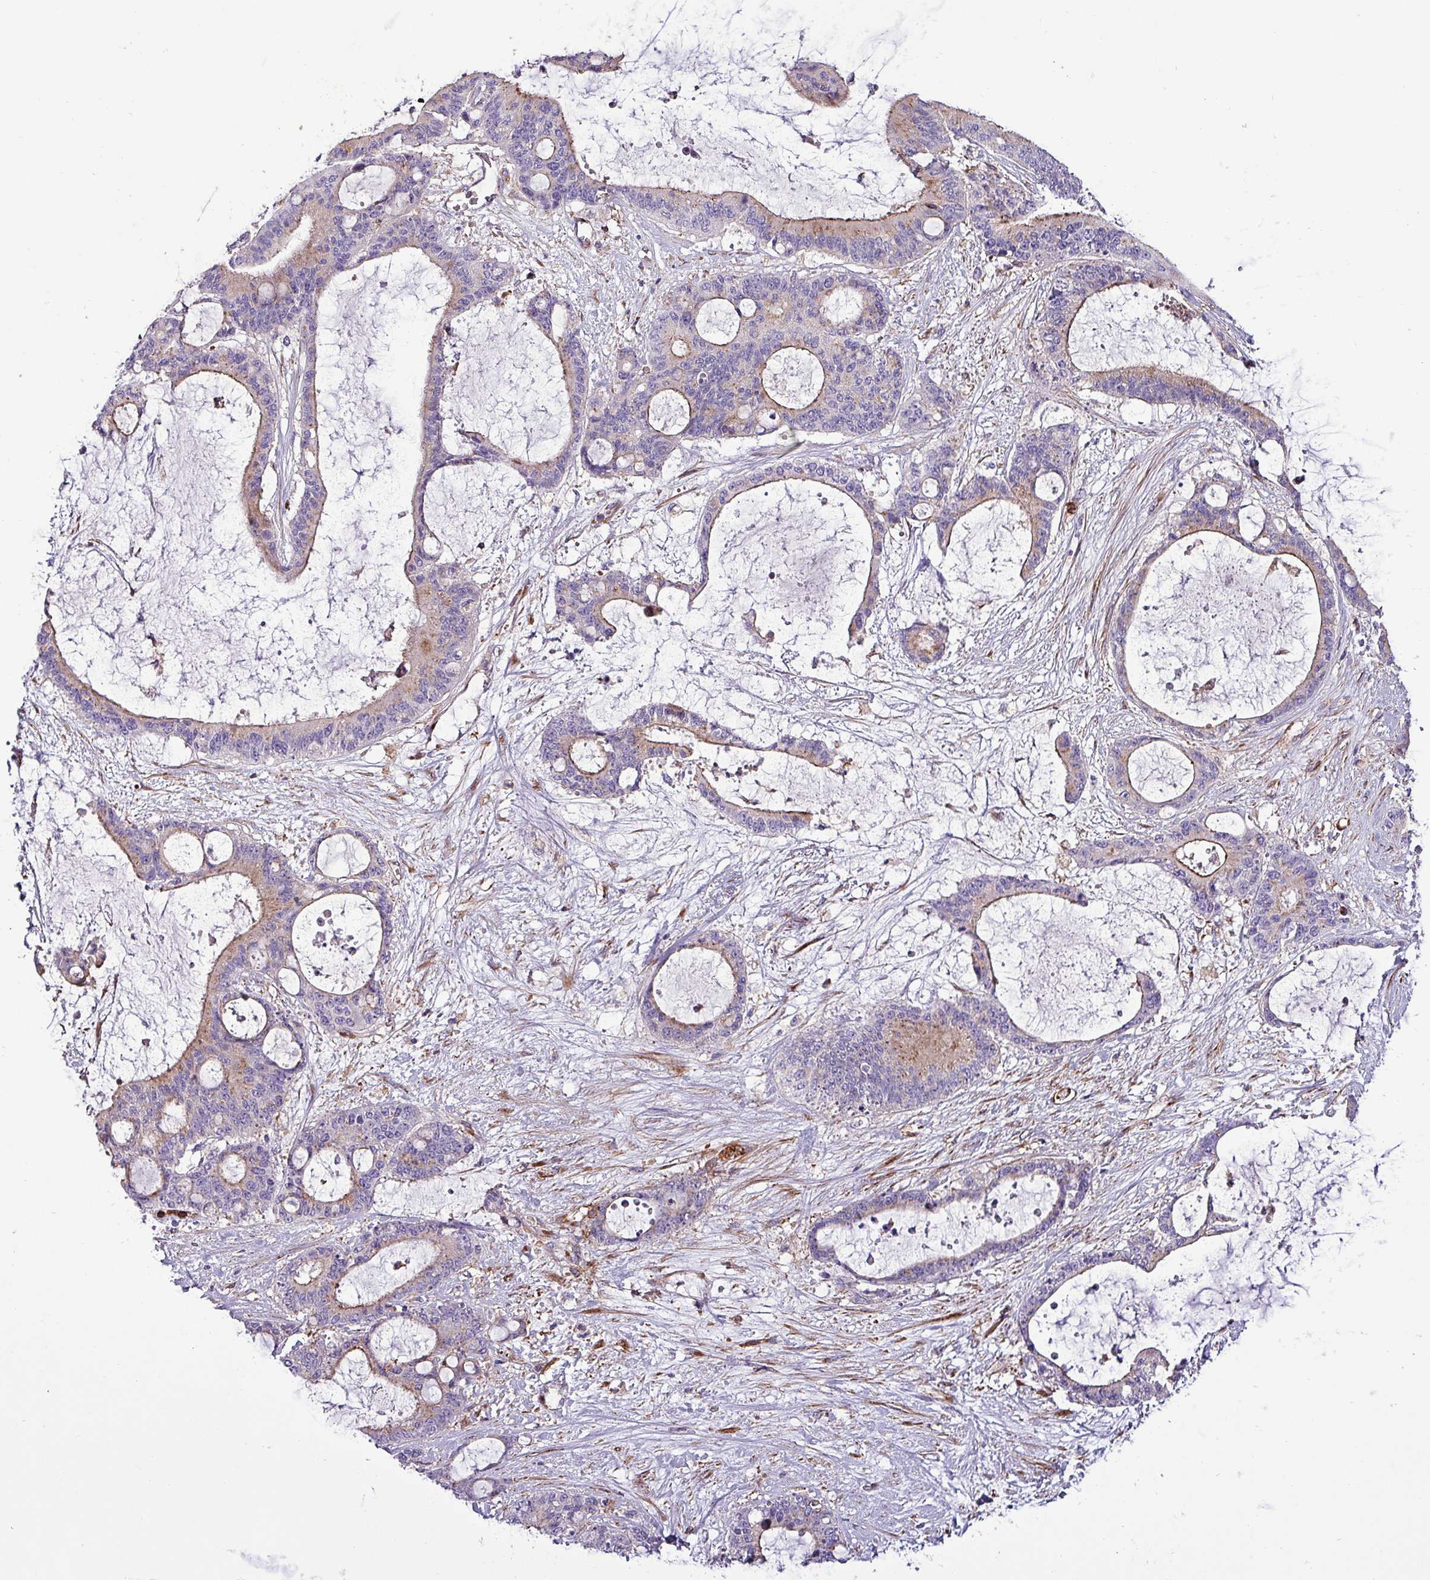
{"staining": {"intensity": "moderate", "quantity": "<25%", "location": "cytoplasmic/membranous"}, "tissue": "liver cancer", "cell_type": "Tumor cells", "image_type": "cancer", "snomed": [{"axis": "morphology", "description": "Normal tissue, NOS"}, {"axis": "morphology", "description": "Cholangiocarcinoma"}, {"axis": "topography", "description": "Liver"}, {"axis": "topography", "description": "Peripheral nerve tissue"}], "caption": "Liver cholangiocarcinoma stained with immunohistochemistry (IHC) demonstrates moderate cytoplasmic/membranous staining in about <25% of tumor cells. The protein is shown in brown color, while the nuclei are stained blue.", "gene": "VAMP4", "patient": {"sex": "female", "age": 73}}